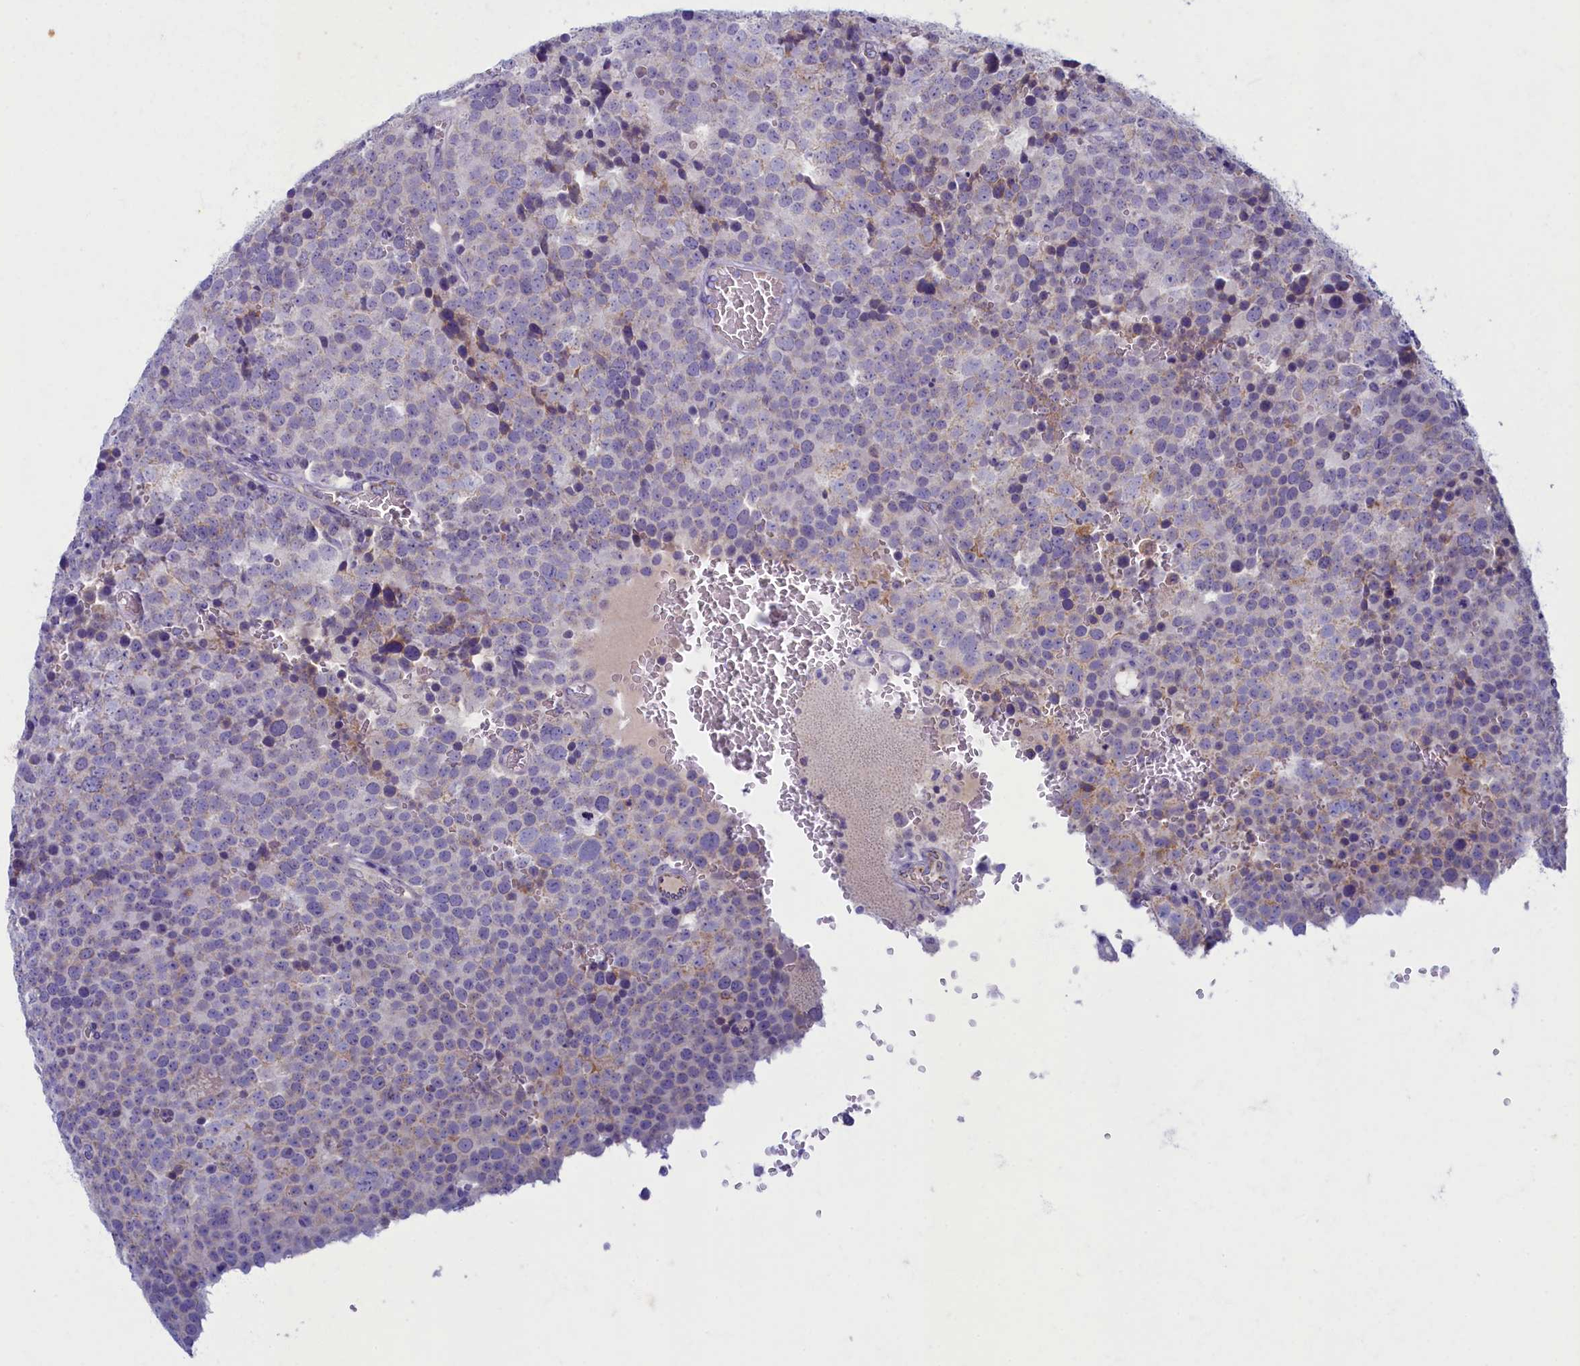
{"staining": {"intensity": "negative", "quantity": "none", "location": "none"}, "tissue": "testis cancer", "cell_type": "Tumor cells", "image_type": "cancer", "snomed": [{"axis": "morphology", "description": "Seminoma, NOS"}, {"axis": "topography", "description": "Testis"}], "caption": "Immunohistochemistry (IHC) of testis cancer (seminoma) shows no positivity in tumor cells.", "gene": "OCIAD2", "patient": {"sex": "male", "age": 71}}